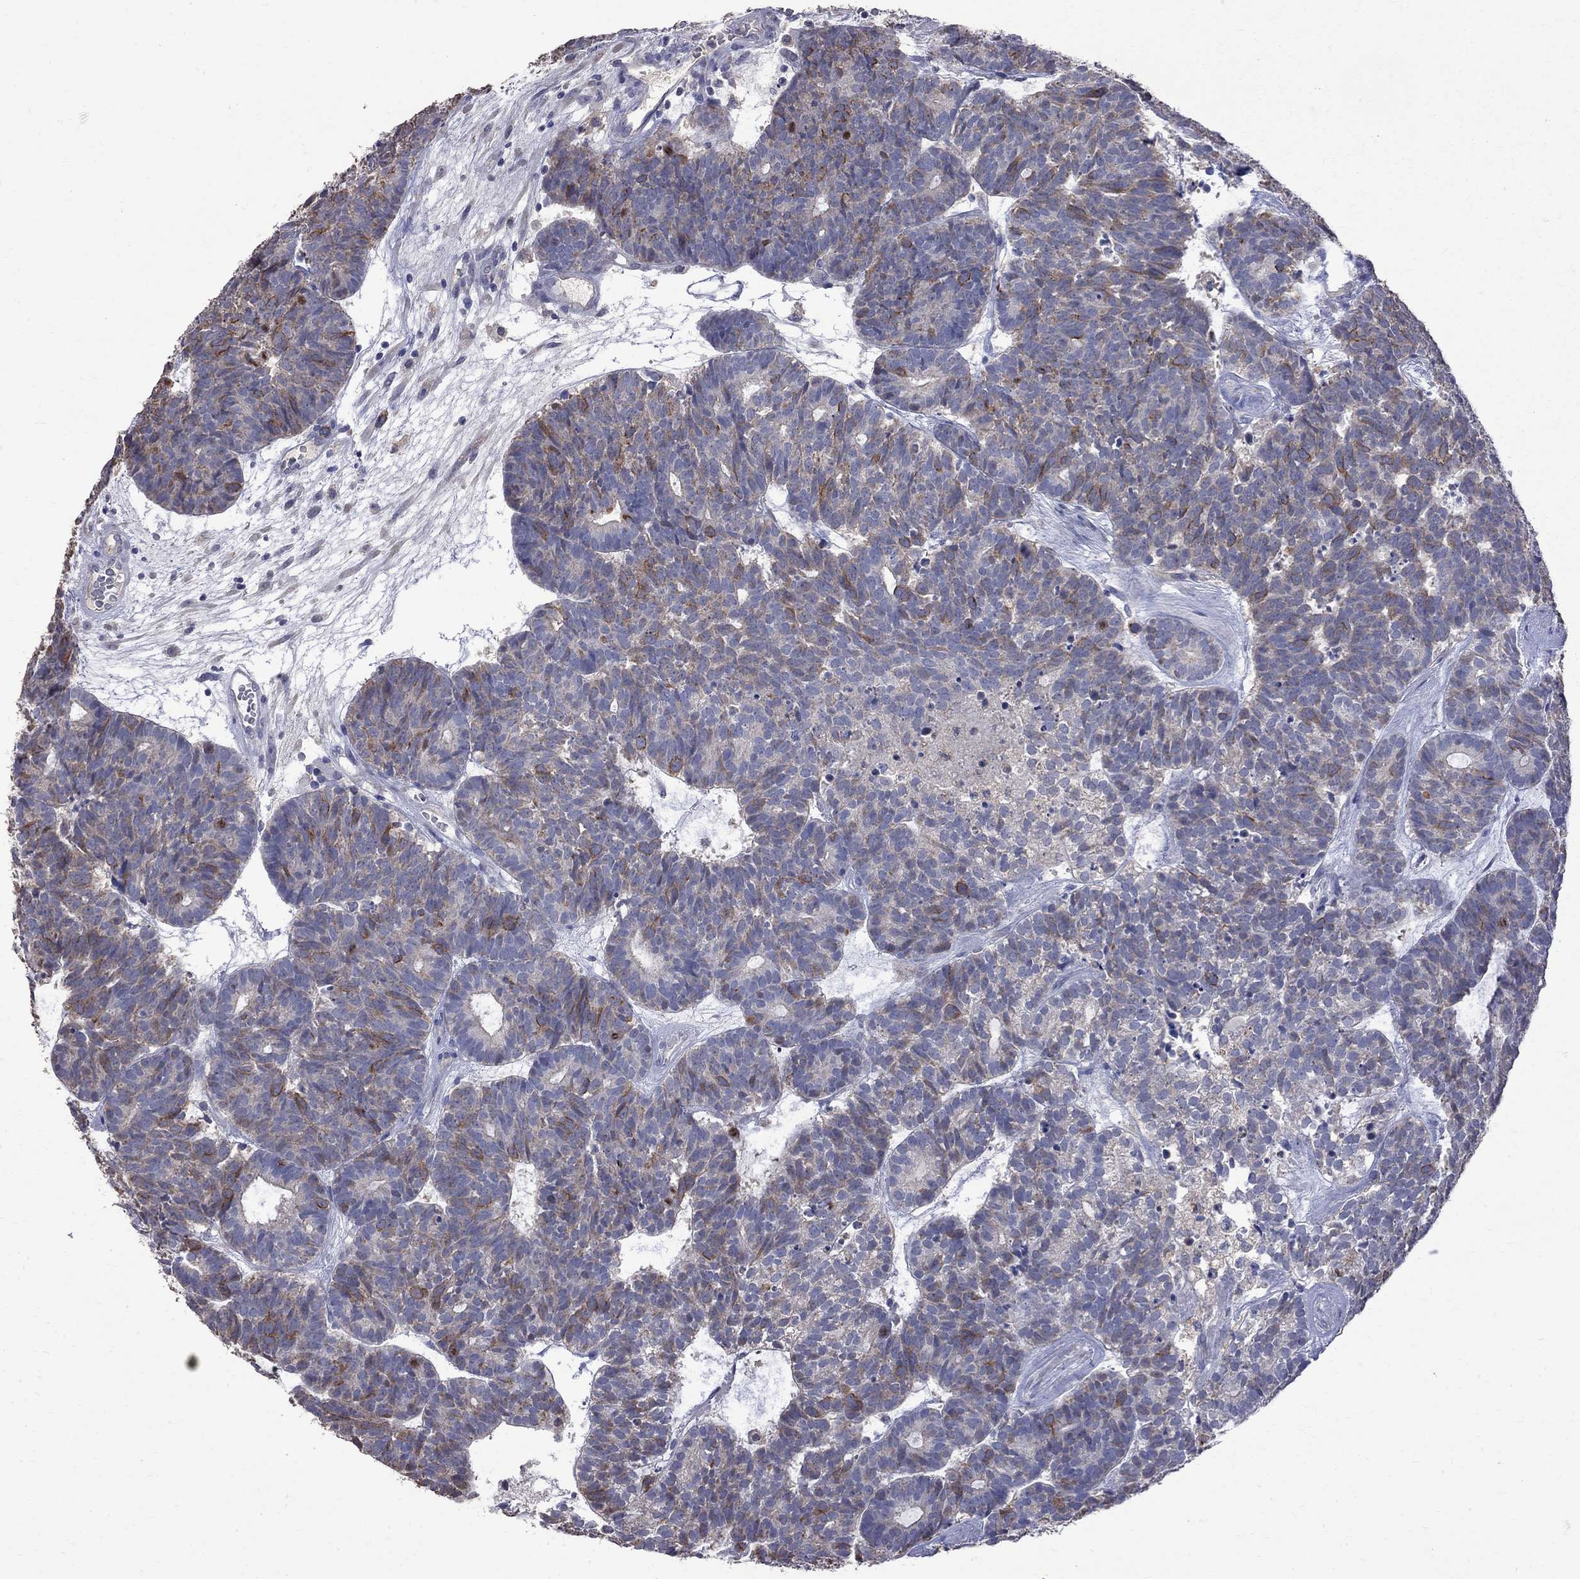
{"staining": {"intensity": "moderate", "quantity": "<25%", "location": "cytoplasmic/membranous"}, "tissue": "head and neck cancer", "cell_type": "Tumor cells", "image_type": "cancer", "snomed": [{"axis": "morphology", "description": "Adenocarcinoma, NOS"}, {"axis": "topography", "description": "Head-Neck"}], "caption": "IHC micrograph of neoplastic tissue: head and neck cancer (adenocarcinoma) stained using IHC reveals low levels of moderate protein expression localized specifically in the cytoplasmic/membranous of tumor cells, appearing as a cytoplasmic/membranous brown color.", "gene": "CKAP2", "patient": {"sex": "female", "age": 81}}